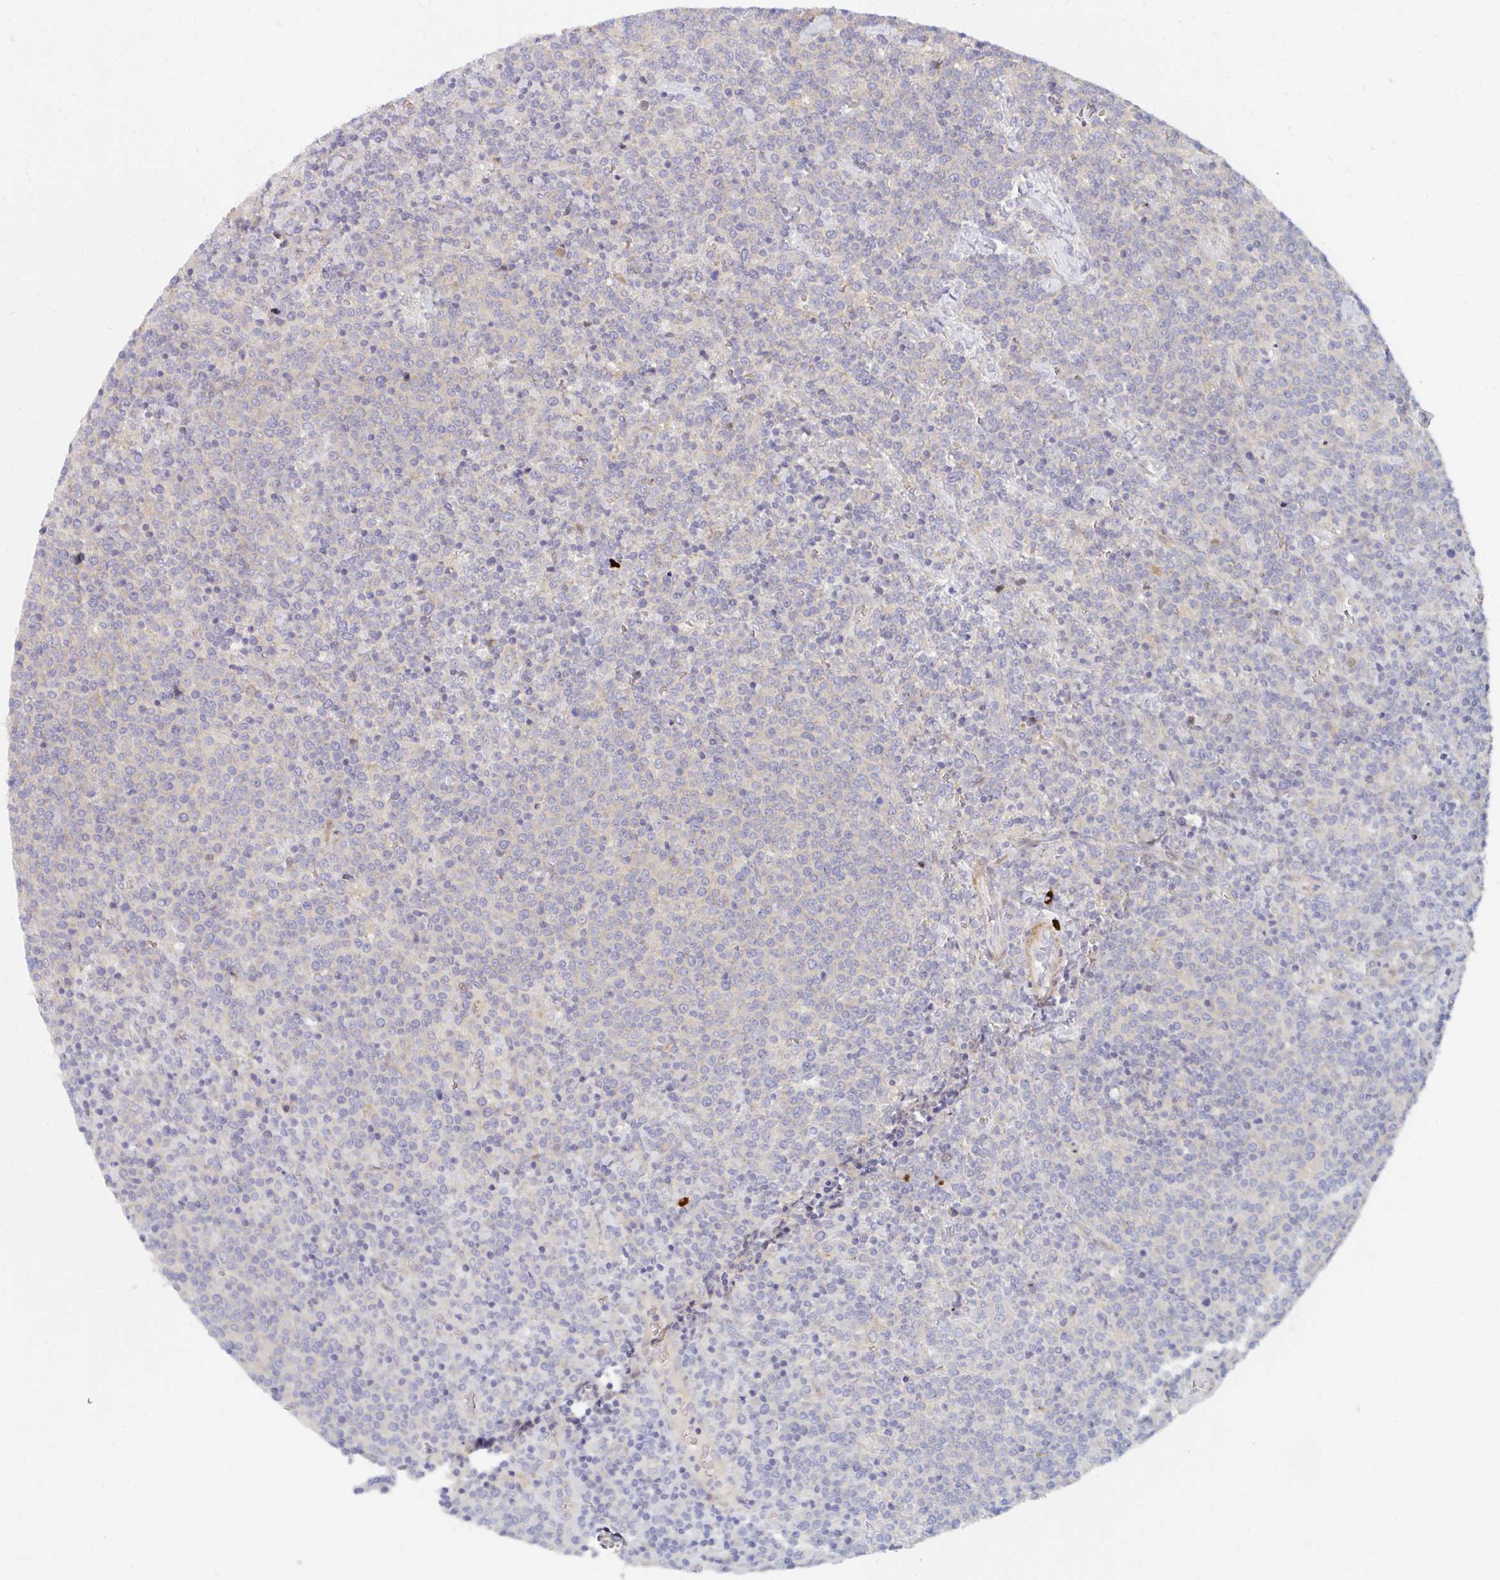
{"staining": {"intensity": "negative", "quantity": "none", "location": "none"}, "tissue": "lymphoma", "cell_type": "Tumor cells", "image_type": "cancer", "snomed": [{"axis": "morphology", "description": "Malignant lymphoma, non-Hodgkin's type, High grade"}, {"axis": "topography", "description": "Lymph node"}], "caption": "Immunohistochemical staining of human lymphoma displays no significant staining in tumor cells.", "gene": "TNFSF4", "patient": {"sex": "male", "age": 61}}